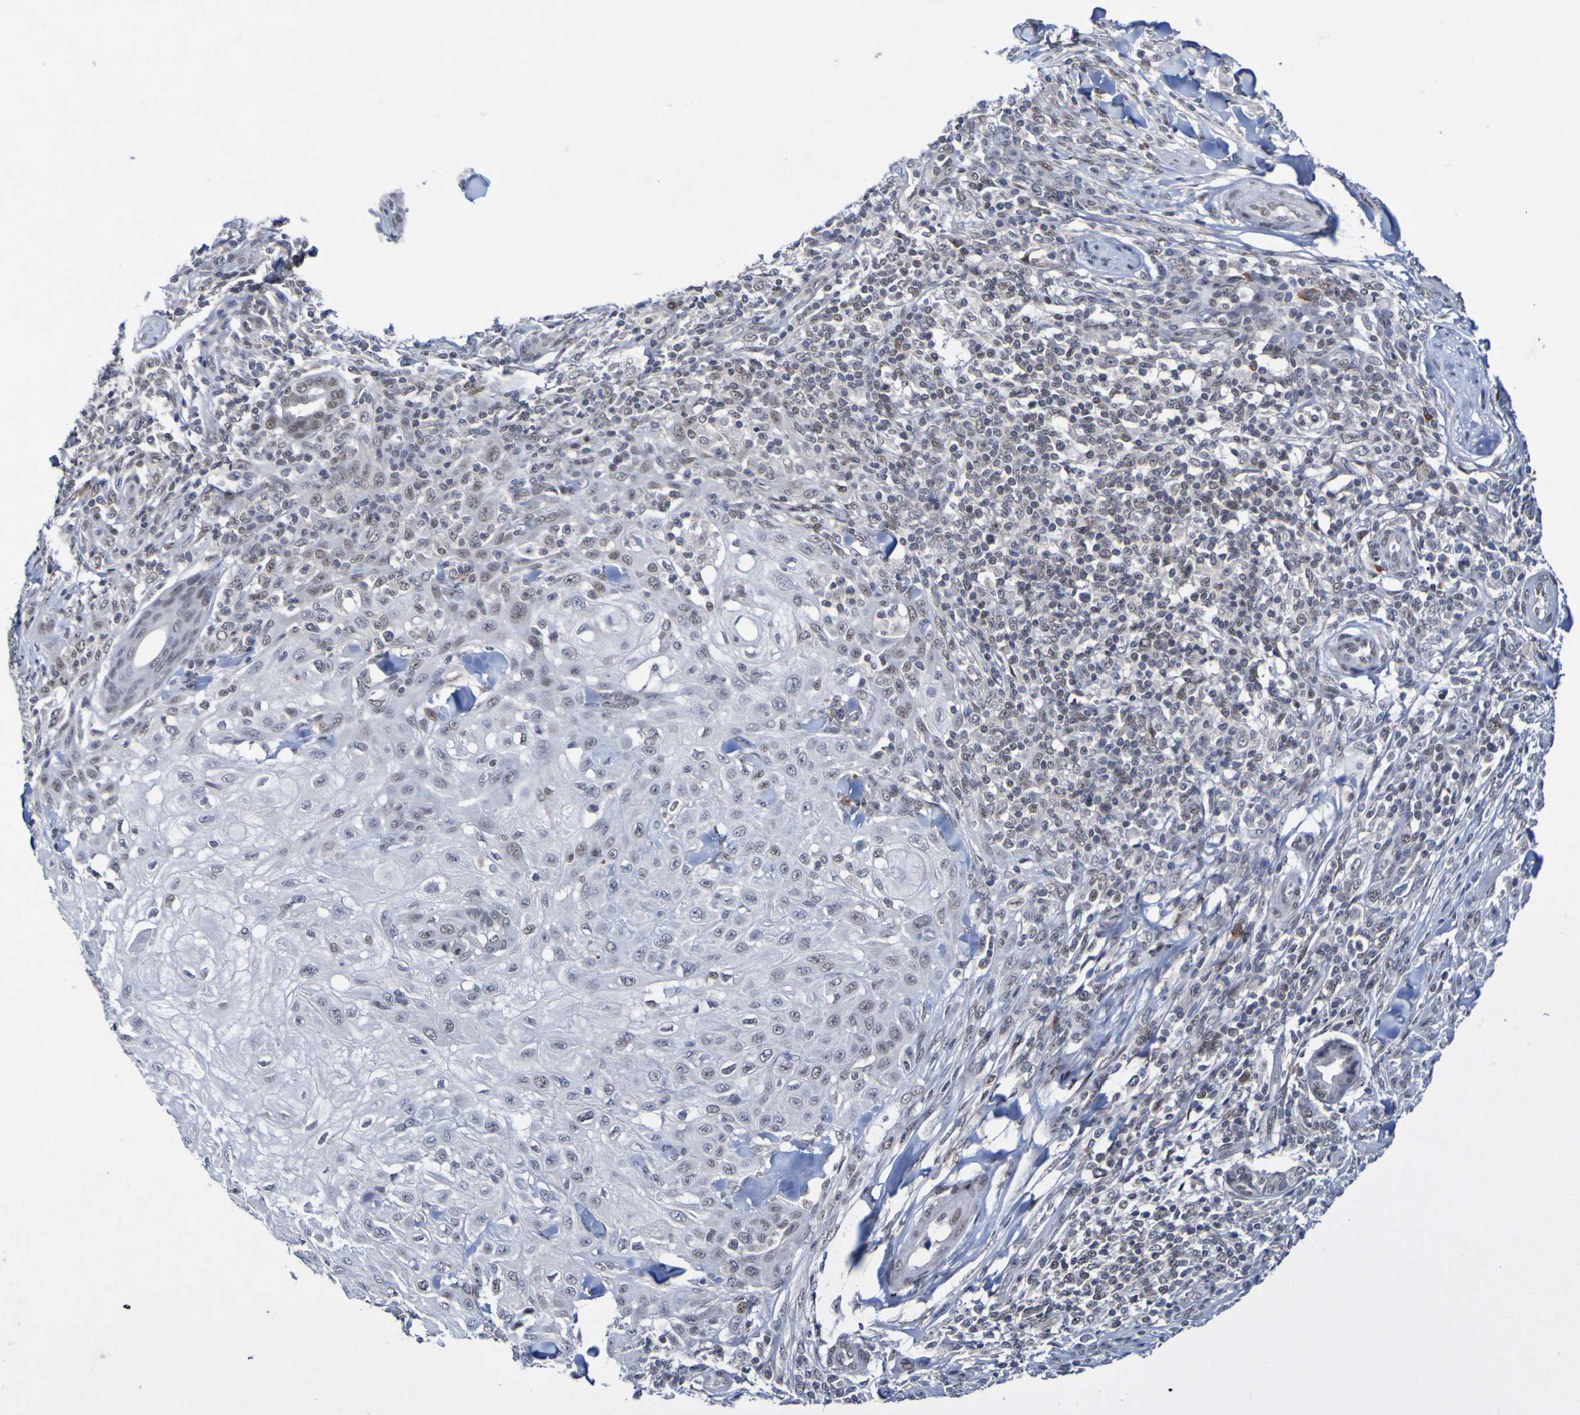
{"staining": {"intensity": "weak", "quantity": "<25%", "location": "nuclear"}, "tissue": "skin cancer", "cell_type": "Tumor cells", "image_type": "cancer", "snomed": [{"axis": "morphology", "description": "Squamous cell carcinoma, NOS"}, {"axis": "topography", "description": "Skin"}], "caption": "This histopathology image is of skin cancer stained with immunohistochemistry (IHC) to label a protein in brown with the nuclei are counter-stained blue. There is no expression in tumor cells. Brightfield microscopy of immunohistochemistry (IHC) stained with DAB (brown) and hematoxylin (blue), captured at high magnification.", "gene": "PCGF1", "patient": {"sex": "male", "age": 24}}